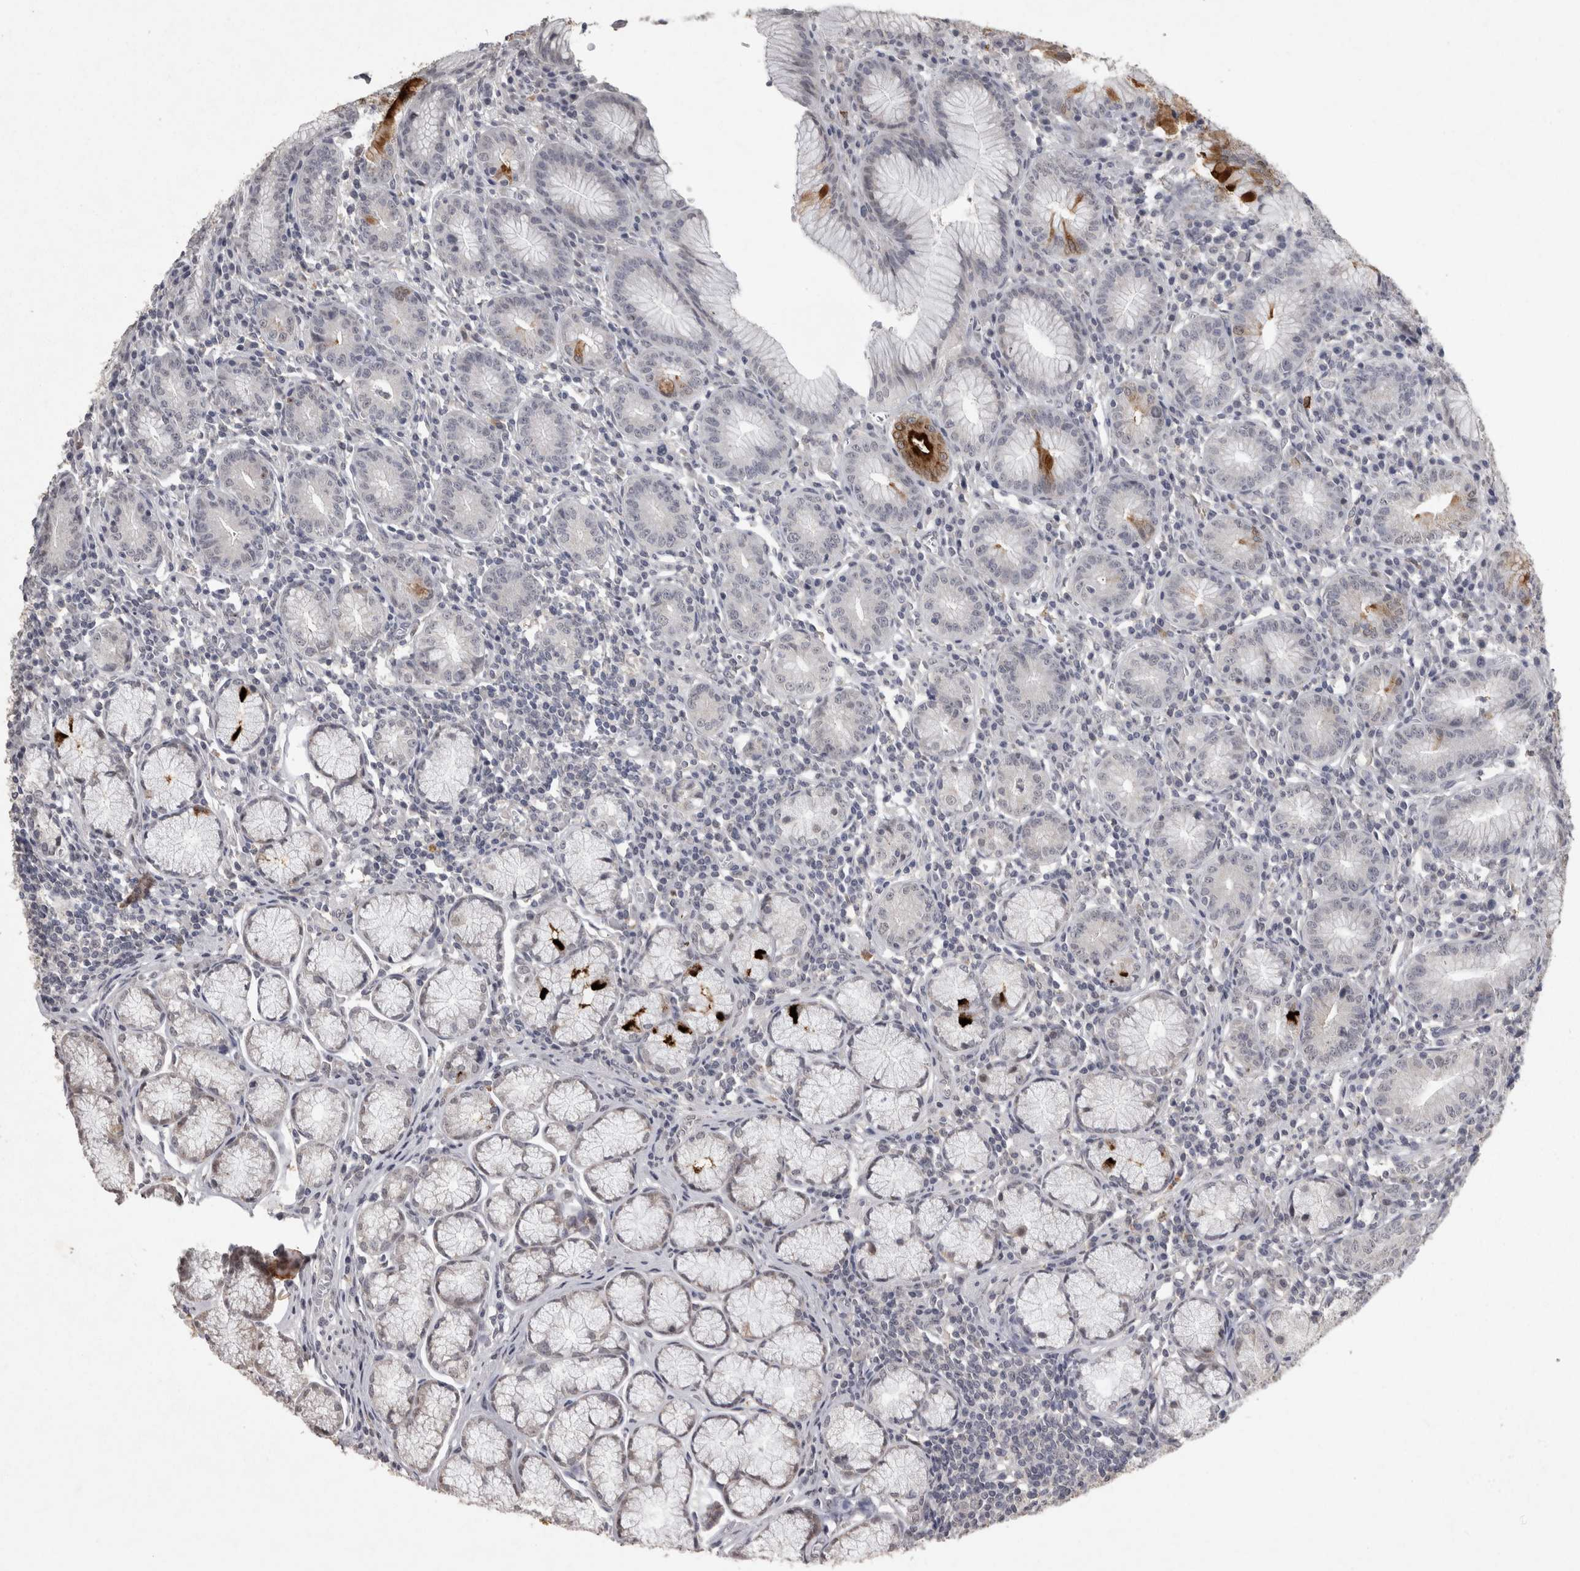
{"staining": {"intensity": "strong", "quantity": "25%-75%", "location": "cytoplasmic/membranous"}, "tissue": "stomach", "cell_type": "Glandular cells", "image_type": "normal", "snomed": [{"axis": "morphology", "description": "Normal tissue, NOS"}, {"axis": "topography", "description": "Stomach"}], "caption": "Immunohistochemical staining of normal human stomach displays 25%-75% levels of strong cytoplasmic/membranous protein positivity in about 25%-75% of glandular cells. The protein is shown in brown color, while the nuclei are stained blue.", "gene": "MEP1A", "patient": {"sex": "male", "age": 55}}